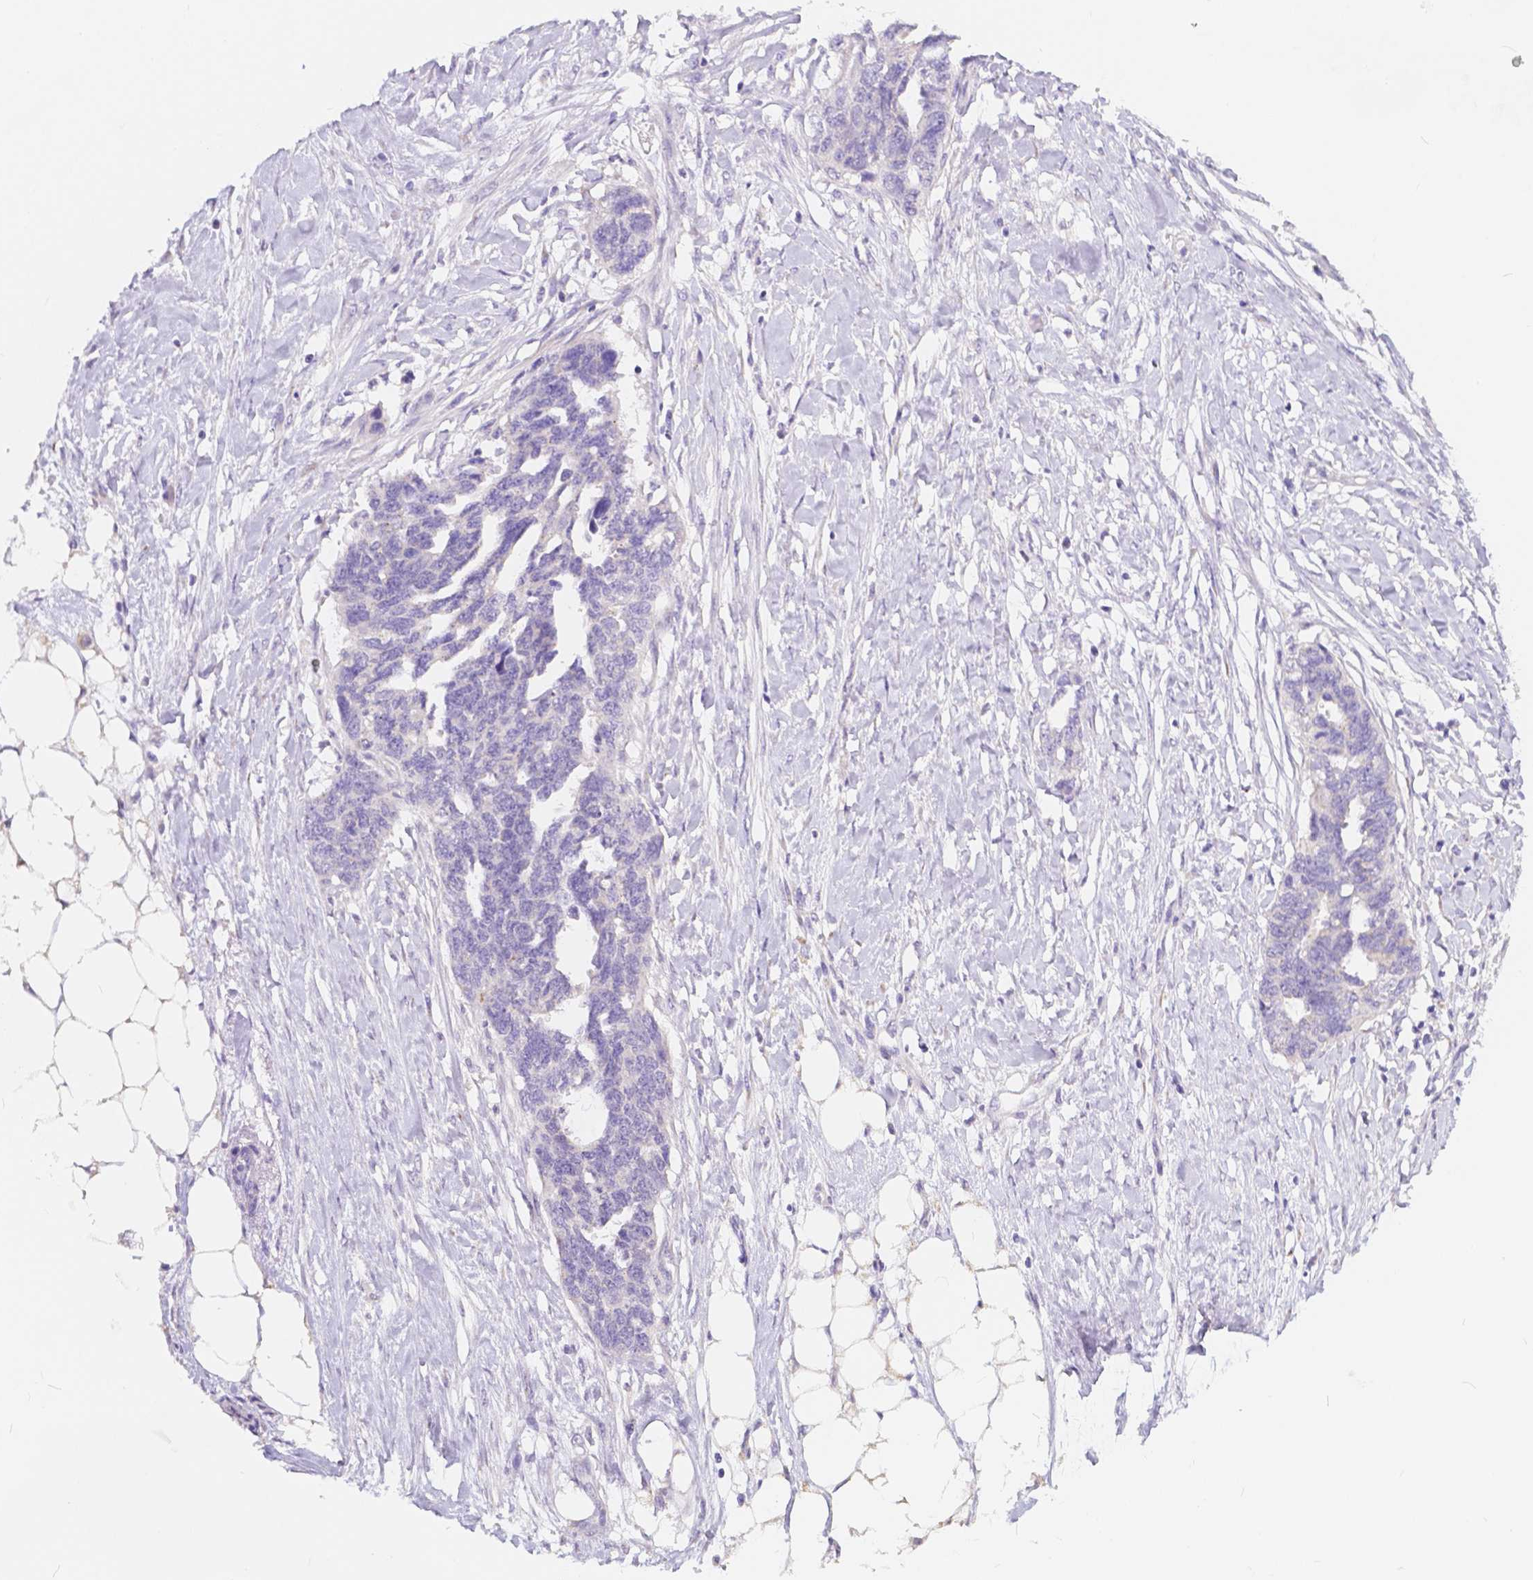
{"staining": {"intensity": "negative", "quantity": "none", "location": "none"}, "tissue": "ovarian cancer", "cell_type": "Tumor cells", "image_type": "cancer", "snomed": [{"axis": "morphology", "description": "Cystadenocarcinoma, serous, NOS"}, {"axis": "topography", "description": "Ovary"}], "caption": "Ovarian cancer (serous cystadenocarcinoma) was stained to show a protein in brown. There is no significant positivity in tumor cells. (Brightfield microscopy of DAB (3,3'-diaminobenzidine) immunohistochemistry (IHC) at high magnification).", "gene": "RNF186", "patient": {"sex": "female", "age": 69}}